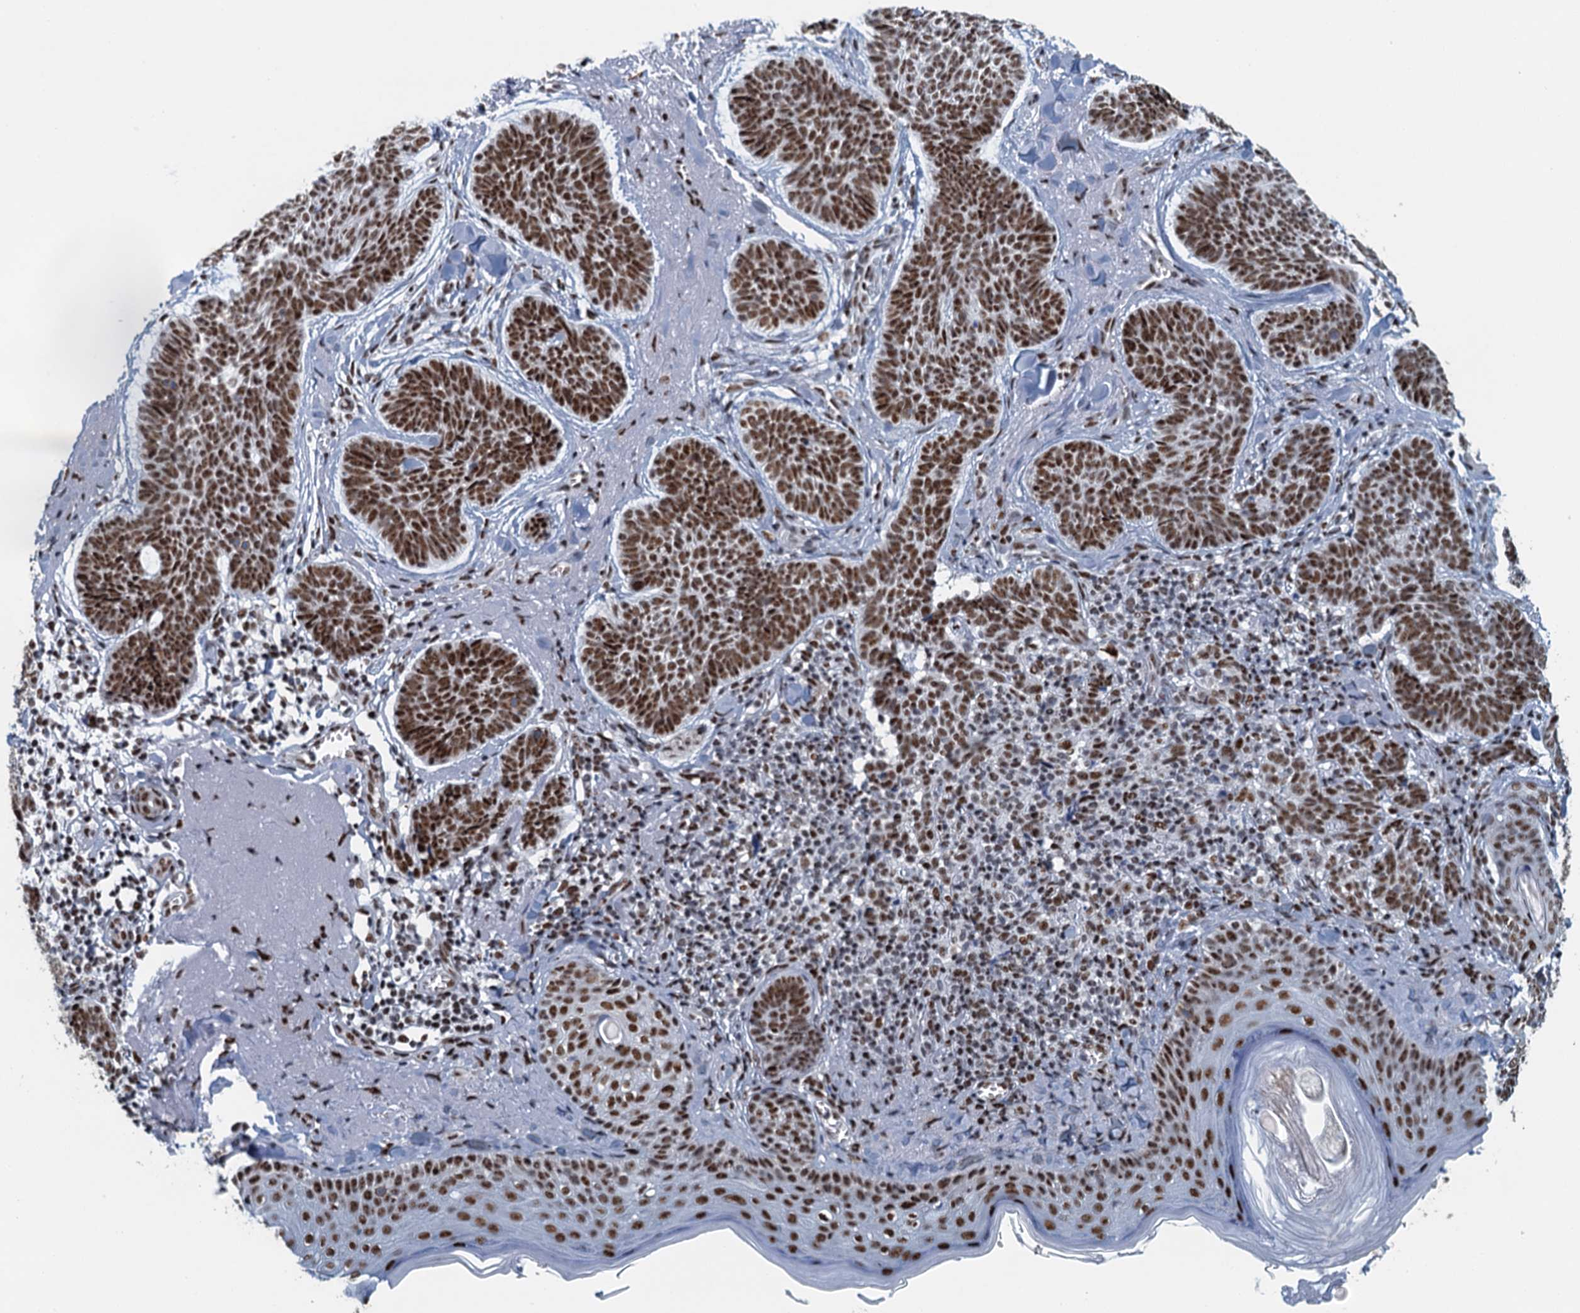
{"staining": {"intensity": "moderate", "quantity": ">75%", "location": "nuclear"}, "tissue": "skin cancer", "cell_type": "Tumor cells", "image_type": "cancer", "snomed": [{"axis": "morphology", "description": "Basal cell carcinoma"}, {"axis": "topography", "description": "Skin"}], "caption": "Protein expression analysis of human skin basal cell carcinoma reveals moderate nuclear staining in approximately >75% of tumor cells.", "gene": "TTLL9", "patient": {"sex": "female", "age": 74}}